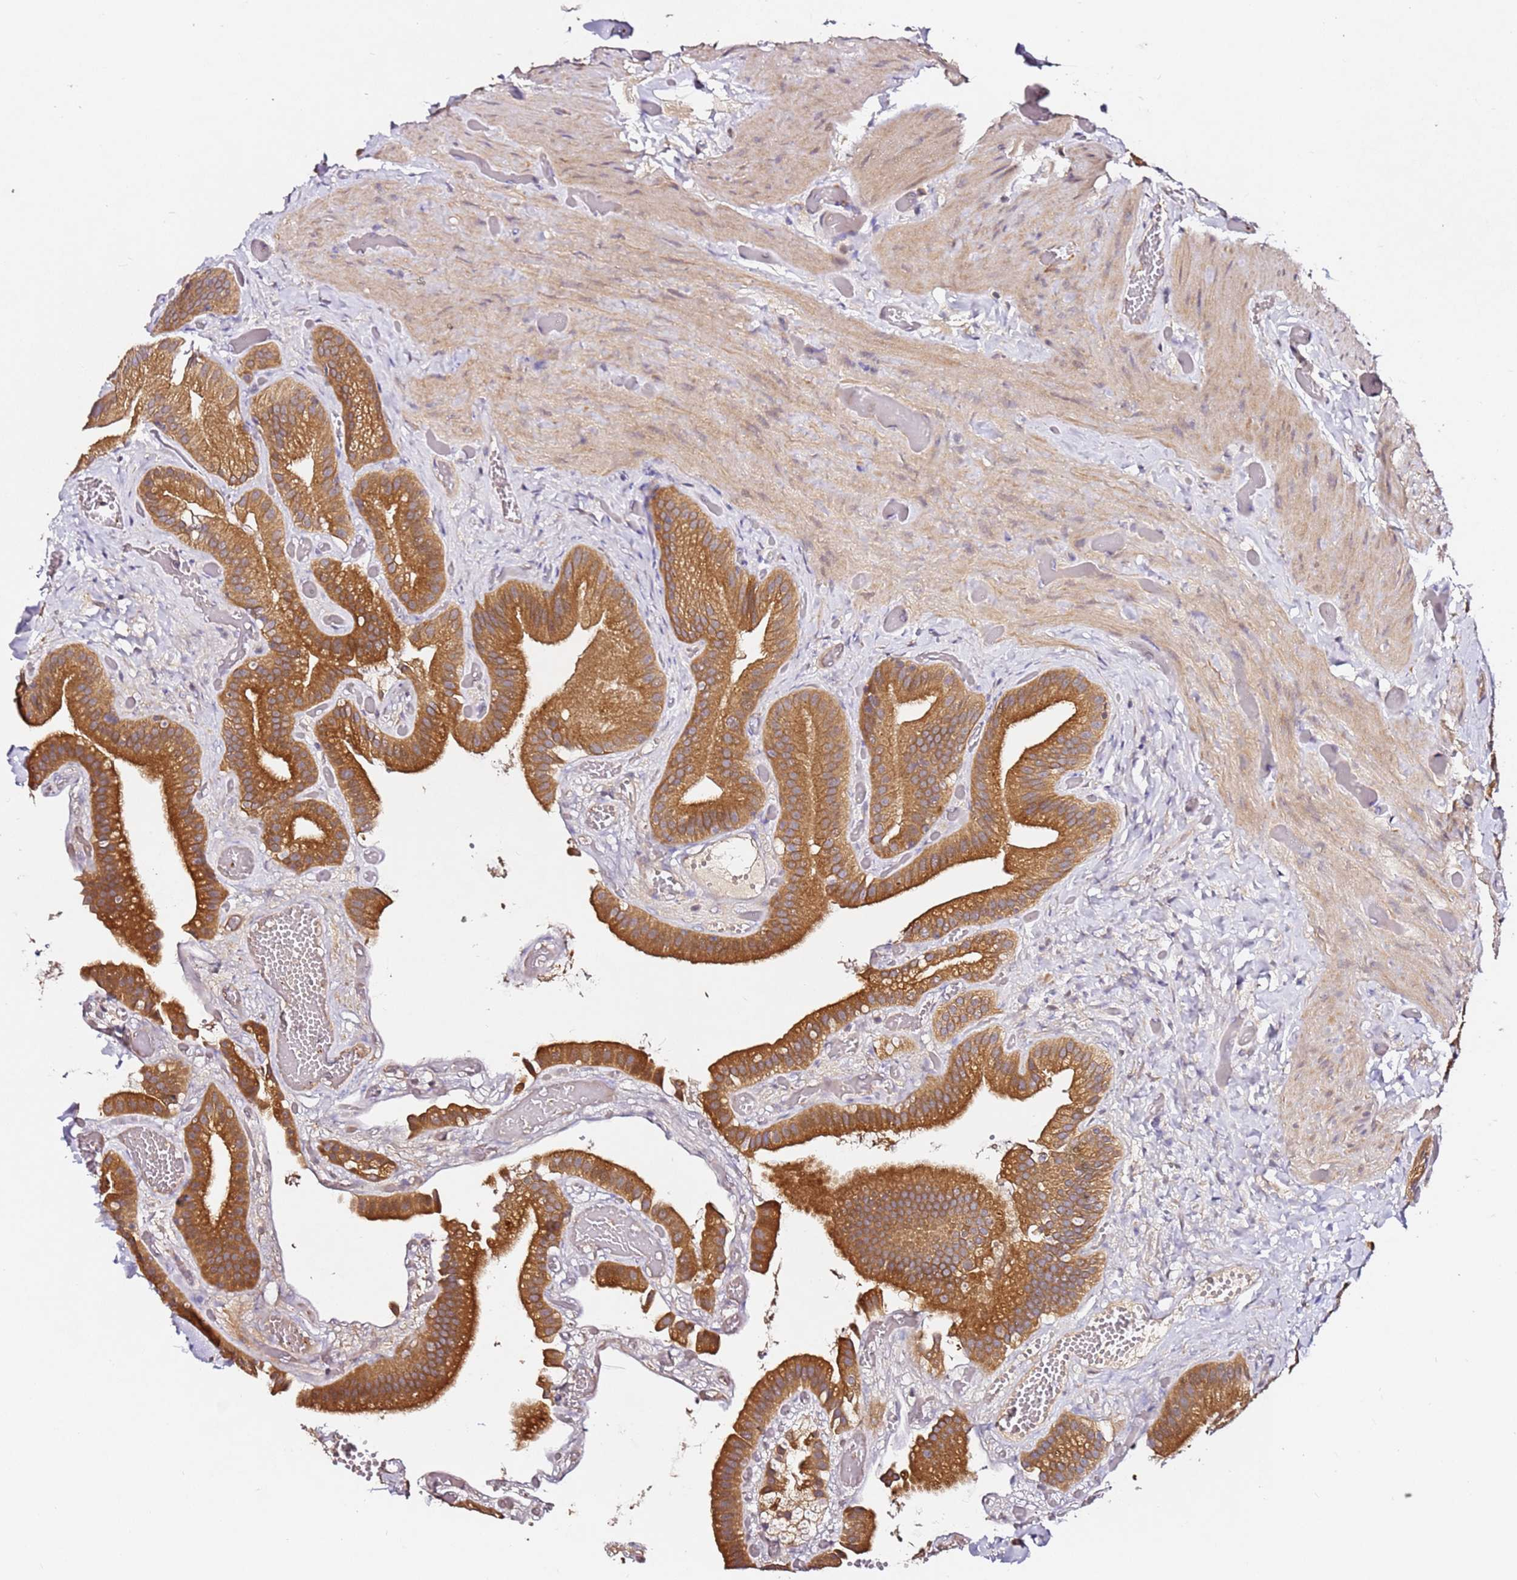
{"staining": {"intensity": "strong", "quantity": ">75%", "location": "cytoplasmic/membranous"}, "tissue": "gallbladder", "cell_type": "Glandular cells", "image_type": "normal", "snomed": [{"axis": "morphology", "description": "Normal tissue, NOS"}, {"axis": "topography", "description": "Gallbladder"}], "caption": "IHC image of benign gallbladder stained for a protein (brown), which exhibits high levels of strong cytoplasmic/membranous expression in about >75% of glandular cells.", "gene": "ALG11", "patient": {"sex": "female", "age": 64}}